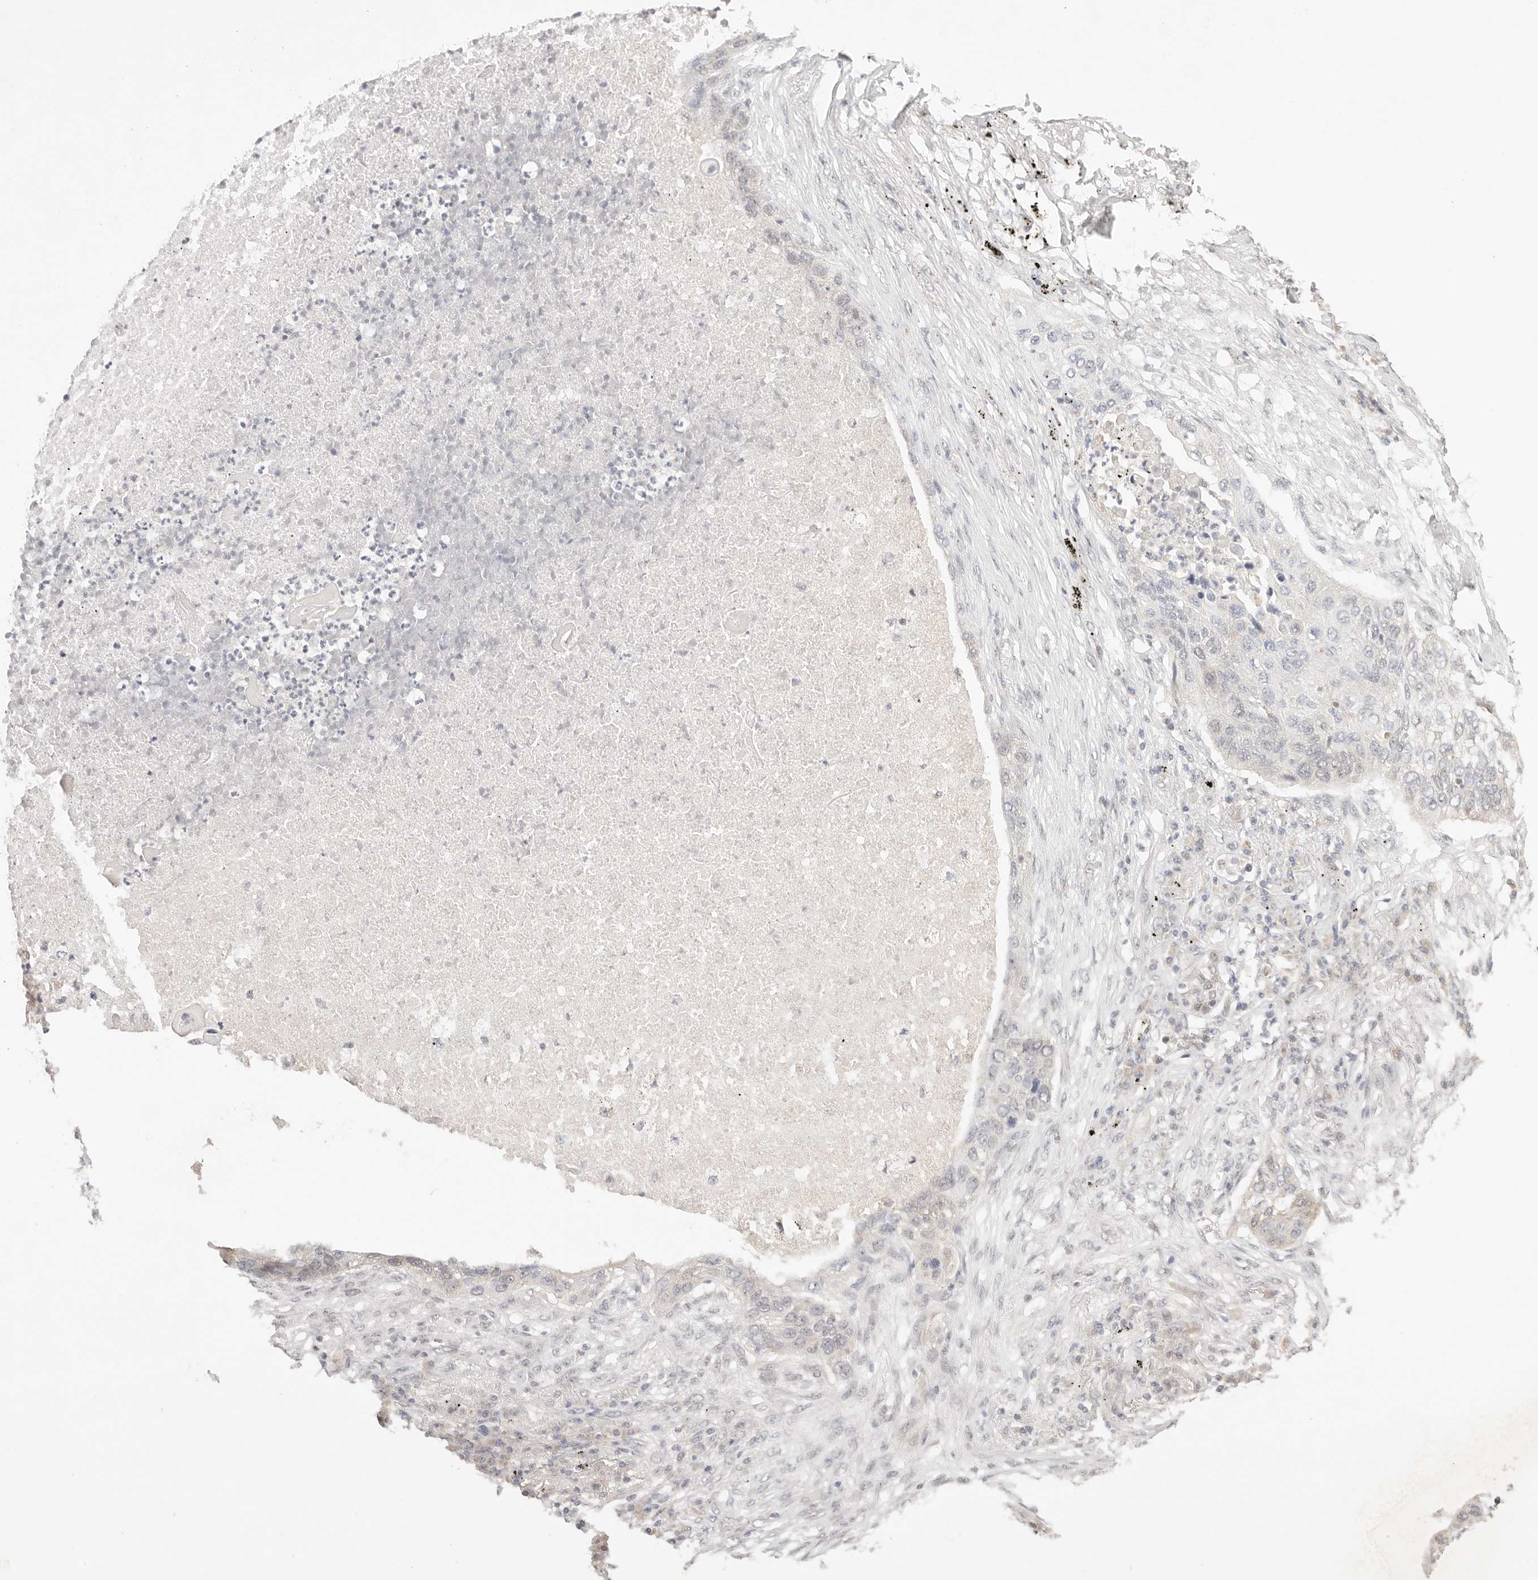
{"staining": {"intensity": "negative", "quantity": "none", "location": "none"}, "tissue": "lung cancer", "cell_type": "Tumor cells", "image_type": "cancer", "snomed": [{"axis": "morphology", "description": "Squamous cell carcinoma, NOS"}, {"axis": "topography", "description": "Lung"}], "caption": "Protein analysis of lung cancer displays no significant staining in tumor cells.", "gene": "RFC3", "patient": {"sex": "female", "age": 63}}